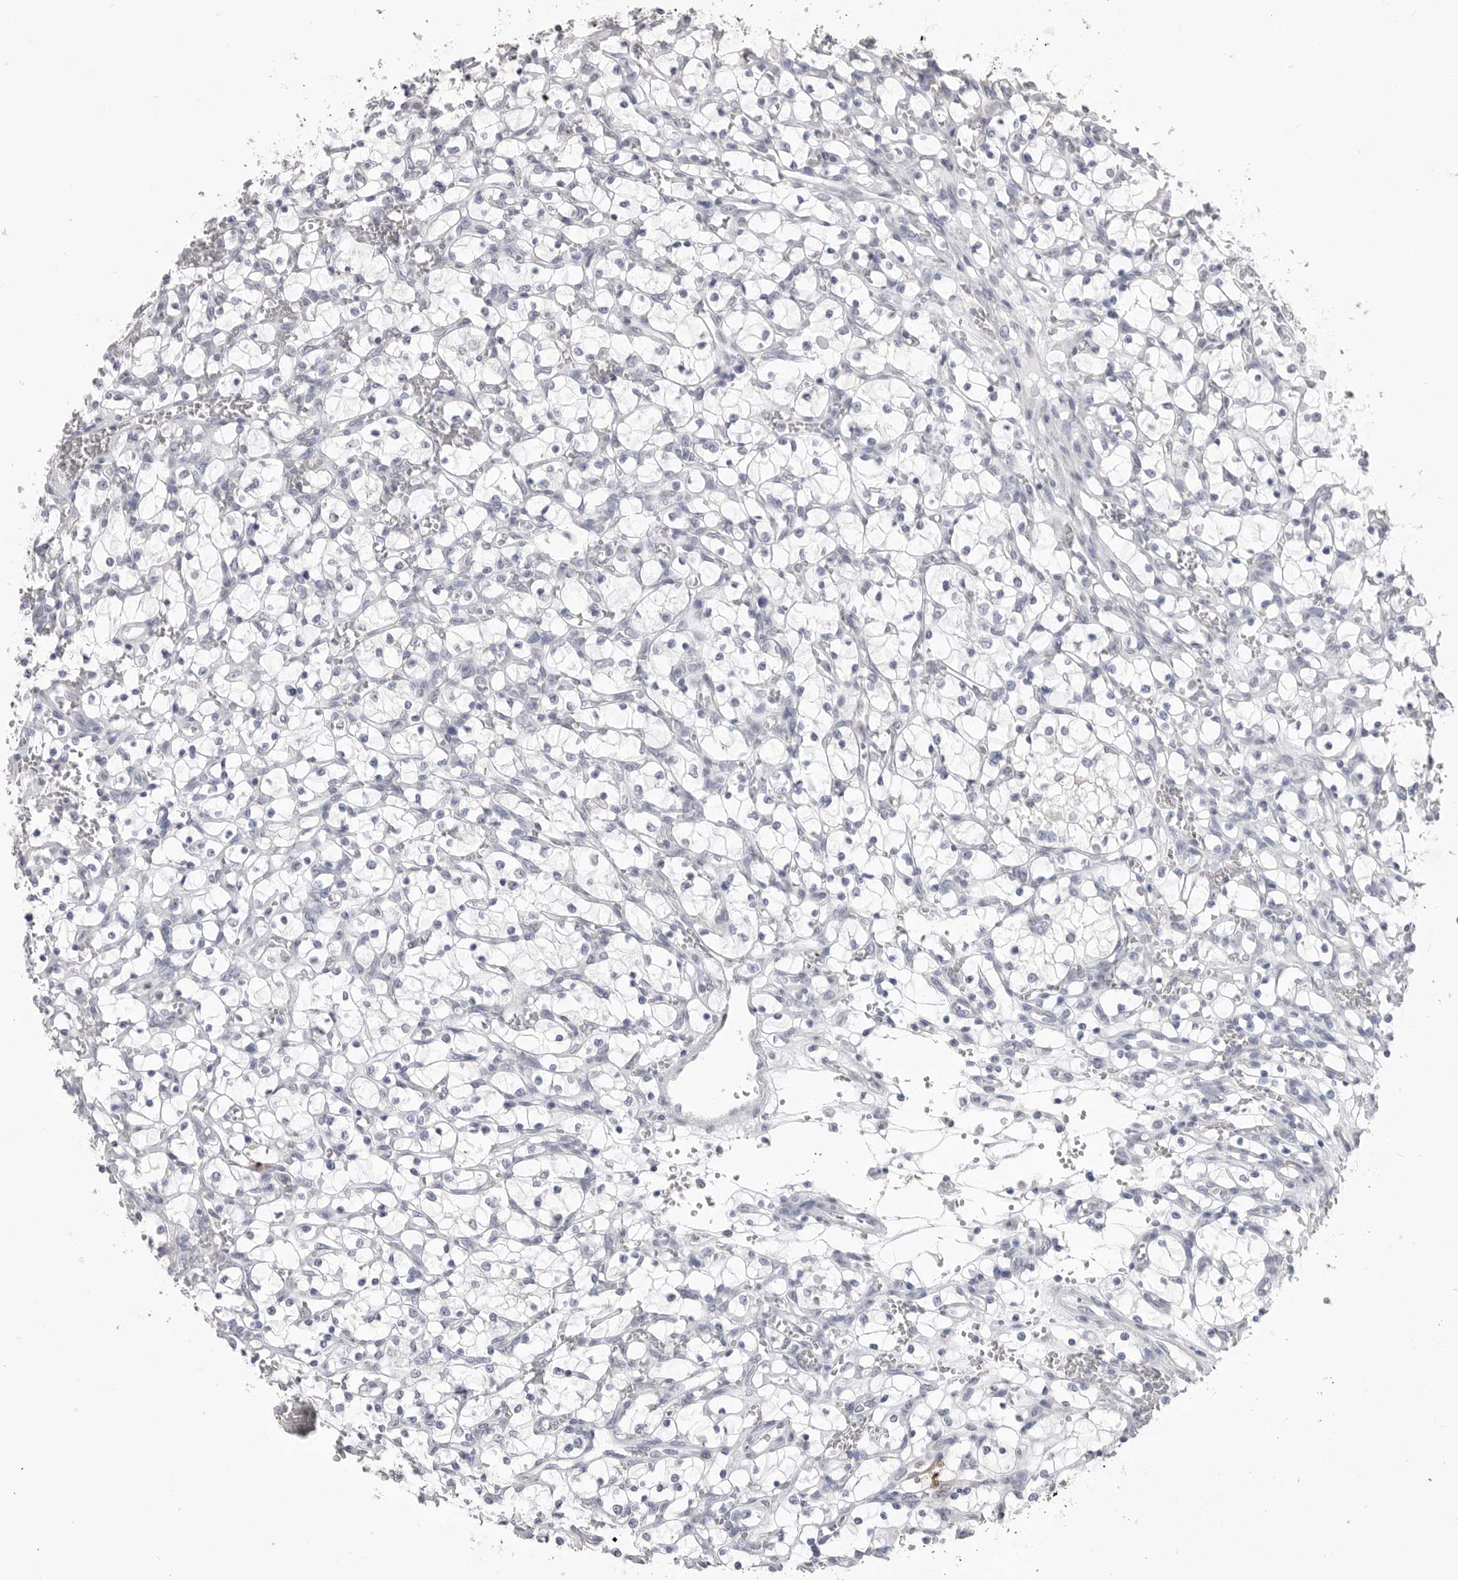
{"staining": {"intensity": "negative", "quantity": "none", "location": "none"}, "tissue": "renal cancer", "cell_type": "Tumor cells", "image_type": "cancer", "snomed": [{"axis": "morphology", "description": "Adenocarcinoma, NOS"}, {"axis": "topography", "description": "Kidney"}], "caption": "IHC of renal cancer (adenocarcinoma) exhibits no positivity in tumor cells.", "gene": "ICAM5", "patient": {"sex": "female", "age": 69}}